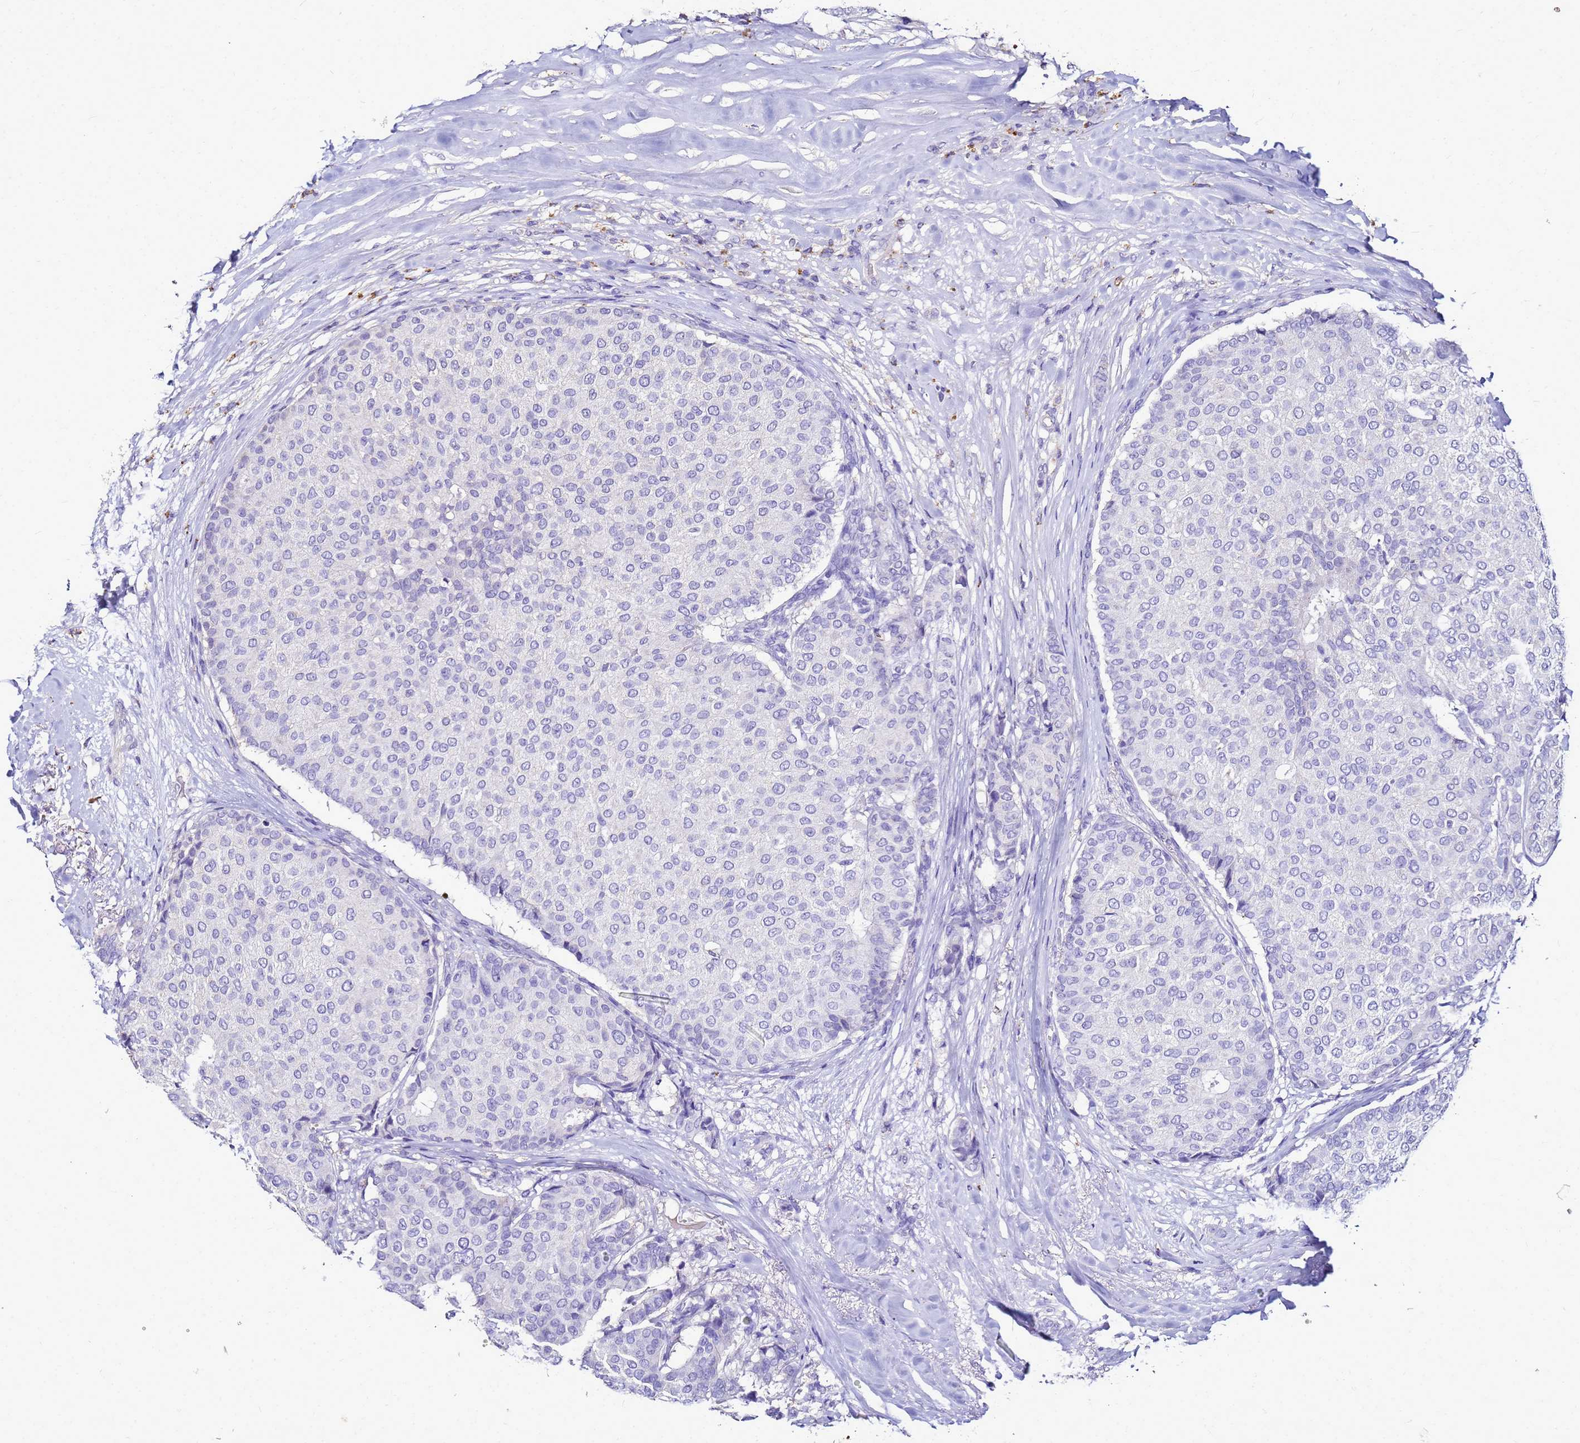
{"staining": {"intensity": "negative", "quantity": "none", "location": "none"}, "tissue": "breast cancer", "cell_type": "Tumor cells", "image_type": "cancer", "snomed": [{"axis": "morphology", "description": "Duct carcinoma"}, {"axis": "topography", "description": "Breast"}], "caption": "A photomicrograph of human breast cancer is negative for staining in tumor cells.", "gene": "S100A2", "patient": {"sex": "female", "age": 75}}